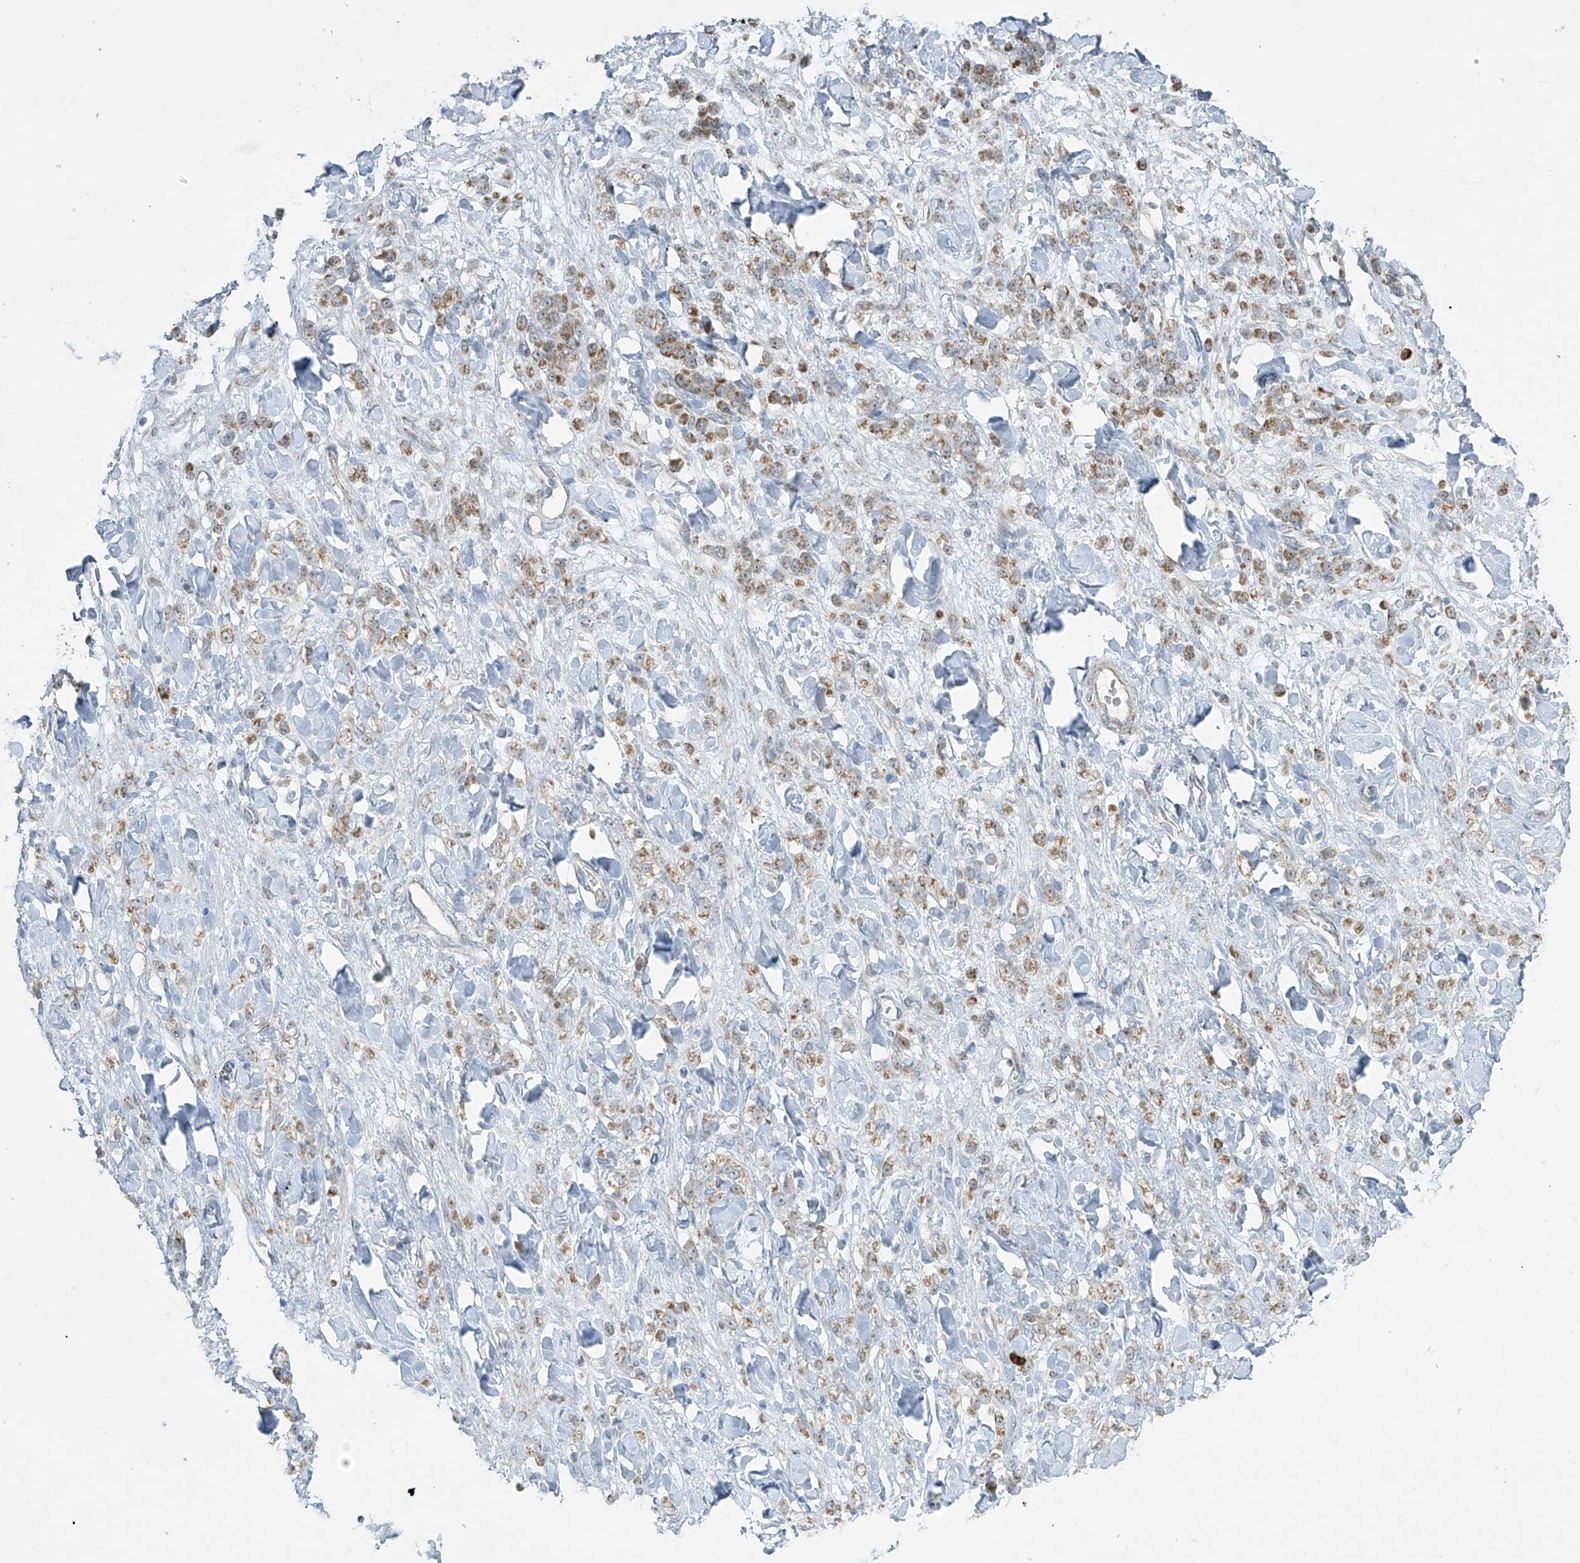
{"staining": {"intensity": "moderate", "quantity": ">75%", "location": "cytoplasmic/membranous"}, "tissue": "stomach cancer", "cell_type": "Tumor cells", "image_type": "cancer", "snomed": [{"axis": "morphology", "description": "Normal tissue, NOS"}, {"axis": "morphology", "description": "Adenocarcinoma, NOS"}, {"axis": "topography", "description": "Stomach"}], "caption": "Moderate cytoplasmic/membranous protein staining is present in approximately >75% of tumor cells in stomach cancer.", "gene": "SMDT1", "patient": {"sex": "male", "age": 82}}